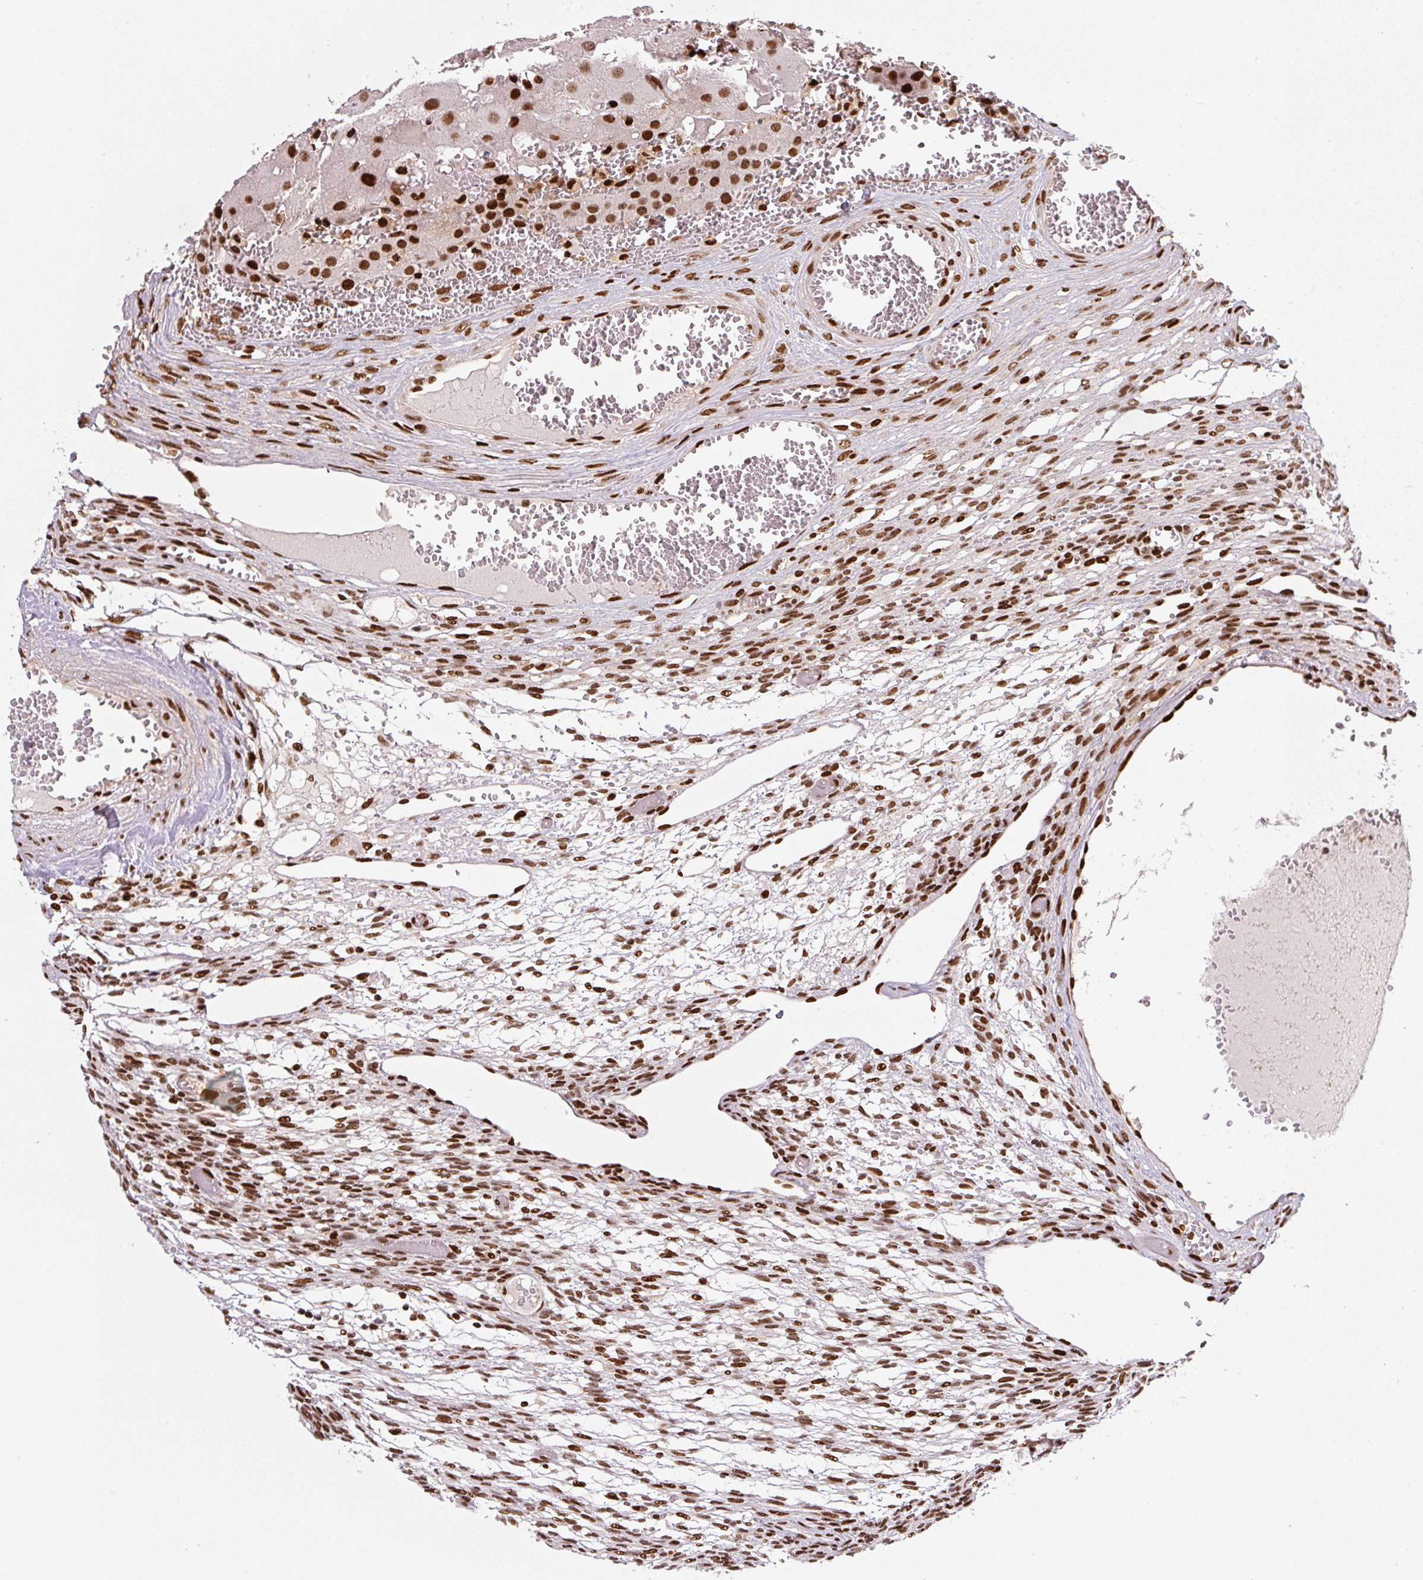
{"staining": {"intensity": "moderate", "quantity": ">75%", "location": "nuclear"}, "tissue": "ovary", "cell_type": "Follicle cells", "image_type": "normal", "snomed": [{"axis": "morphology", "description": "Normal tissue, NOS"}, {"axis": "topography", "description": "Ovary"}], "caption": "This image shows unremarkable ovary stained with immunohistochemistry (IHC) to label a protein in brown. The nuclear of follicle cells show moderate positivity for the protein. Nuclei are counter-stained blue.", "gene": "PYDC2", "patient": {"sex": "female", "age": 67}}